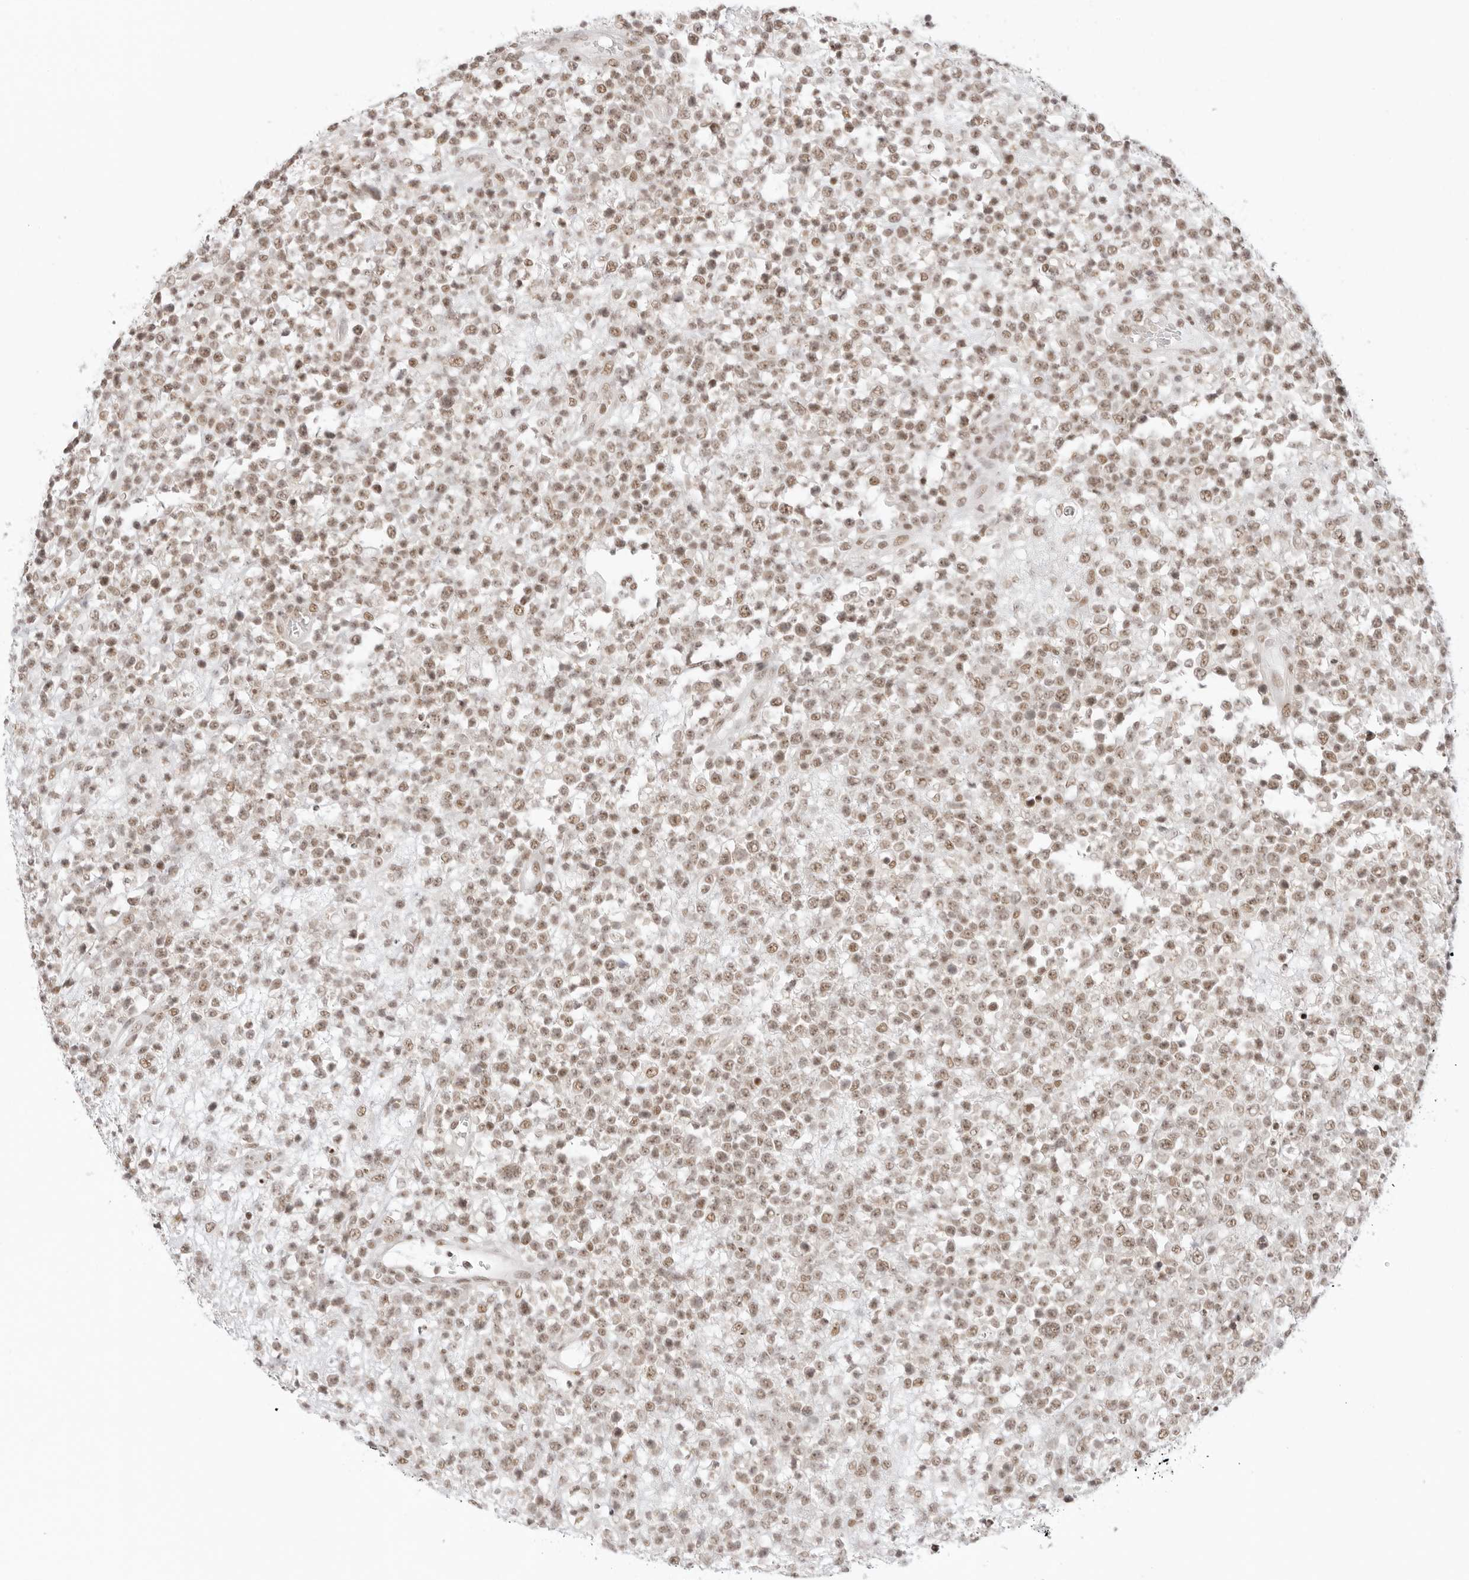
{"staining": {"intensity": "moderate", "quantity": ">75%", "location": "nuclear"}, "tissue": "lymphoma", "cell_type": "Tumor cells", "image_type": "cancer", "snomed": [{"axis": "morphology", "description": "Malignant lymphoma, non-Hodgkin's type, High grade"}, {"axis": "topography", "description": "Colon"}], "caption": "High-magnification brightfield microscopy of high-grade malignant lymphoma, non-Hodgkin's type stained with DAB (brown) and counterstained with hematoxylin (blue). tumor cells exhibit moderate nuclear positivity is present in approximately>75% of cells. Ihc stains the protein in brown and the nuclei are stained blue.", "gene": "TCIM", "patient": {"sex": "female", "age": 53}}